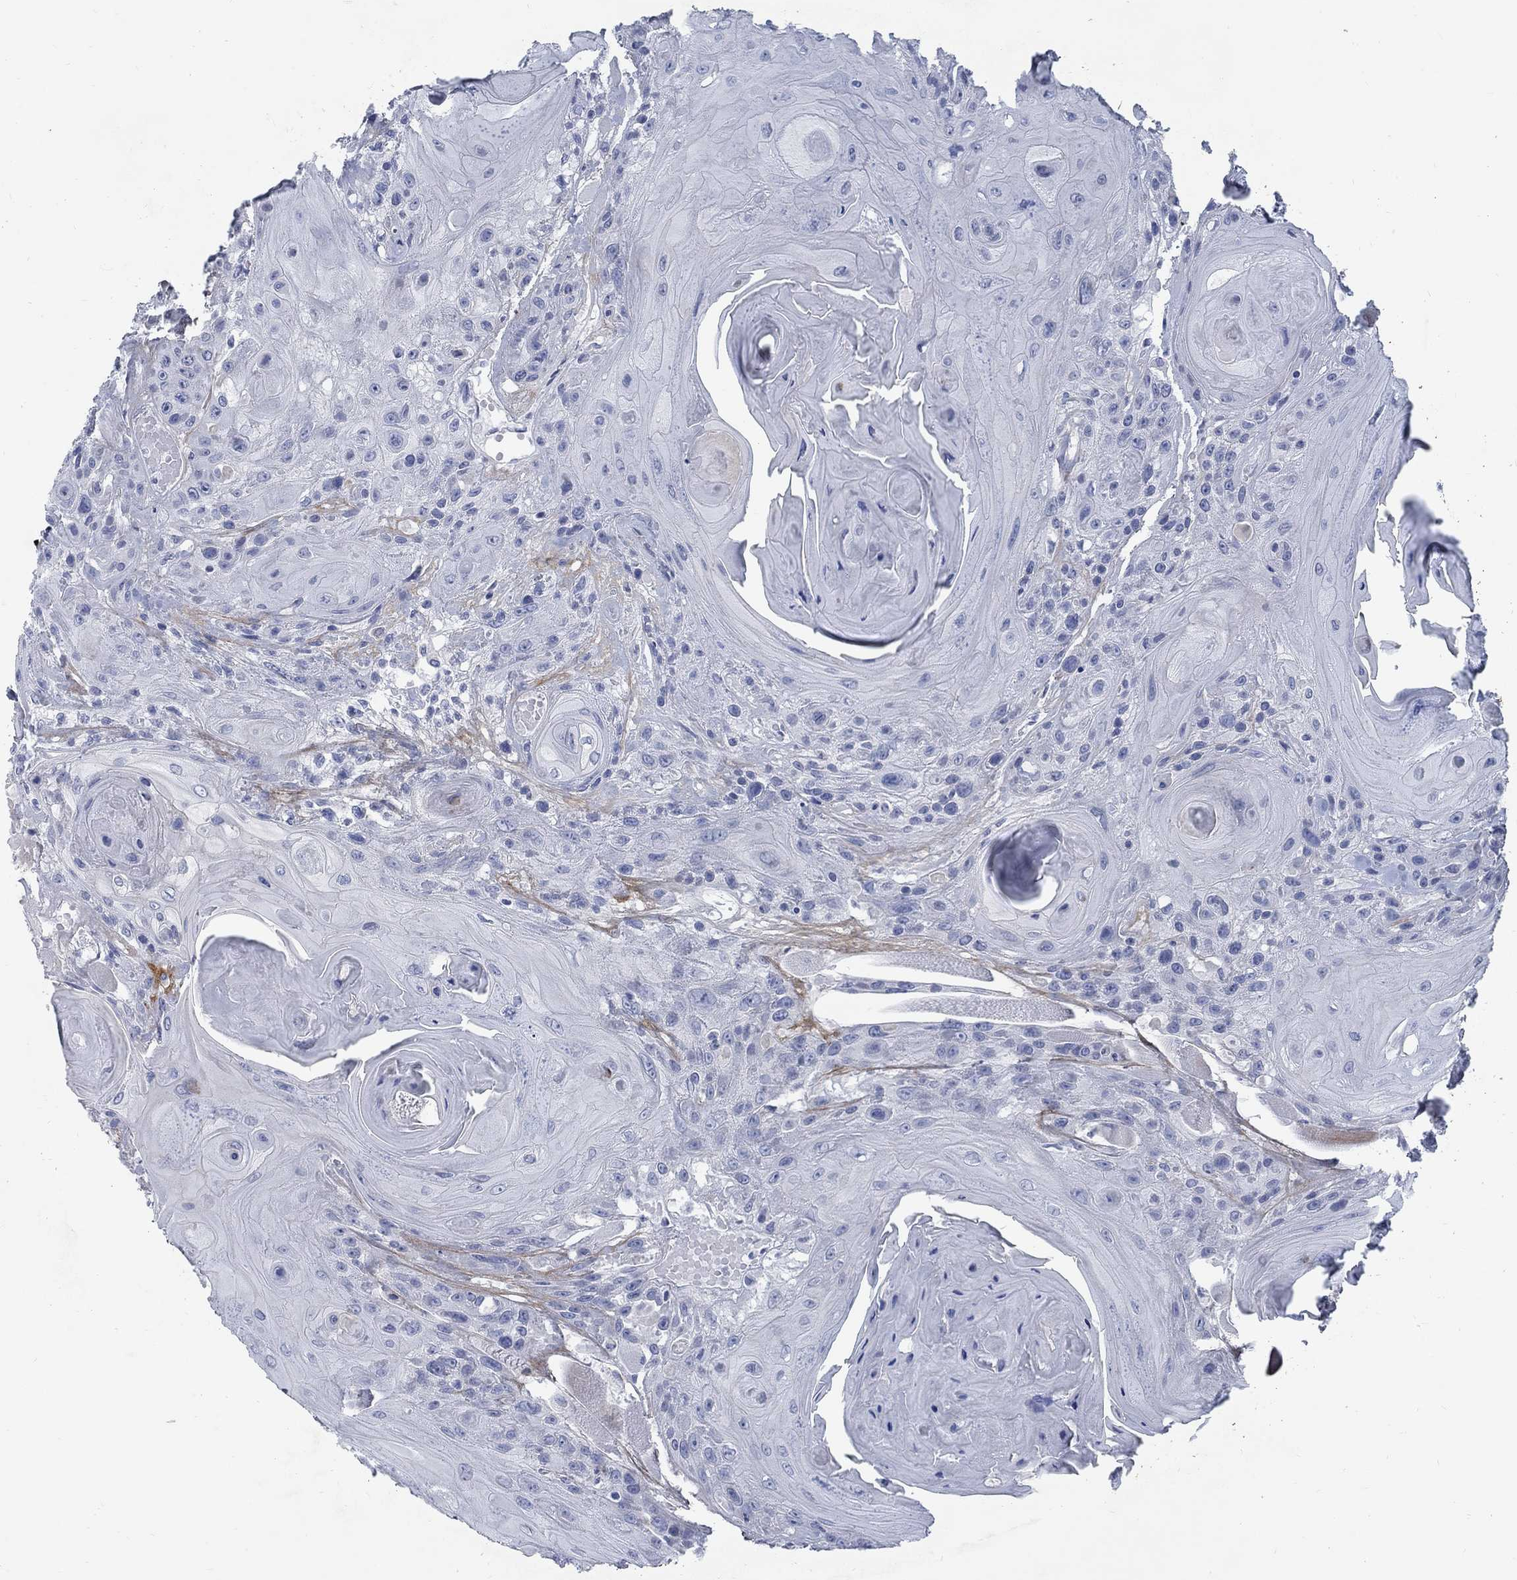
{"staining": {"intensity": "negative", "quantity": "none", "location": "none"}, "tissue": "head and neck cancer", "cell_type": "Tumor cells", "image_type": "cancer", "snomed": [{"axis": "morphology", "description": "Squamous cell carcinoma, NOS"}, {"axis": "topography", "description": "Head-Neck"}], "caption": "Tumor cells show no significant positivity in squamous cell carcinoma (head and neck).", "gene": "RFTN2", "patient": {"sex": "female", "age": 59}}